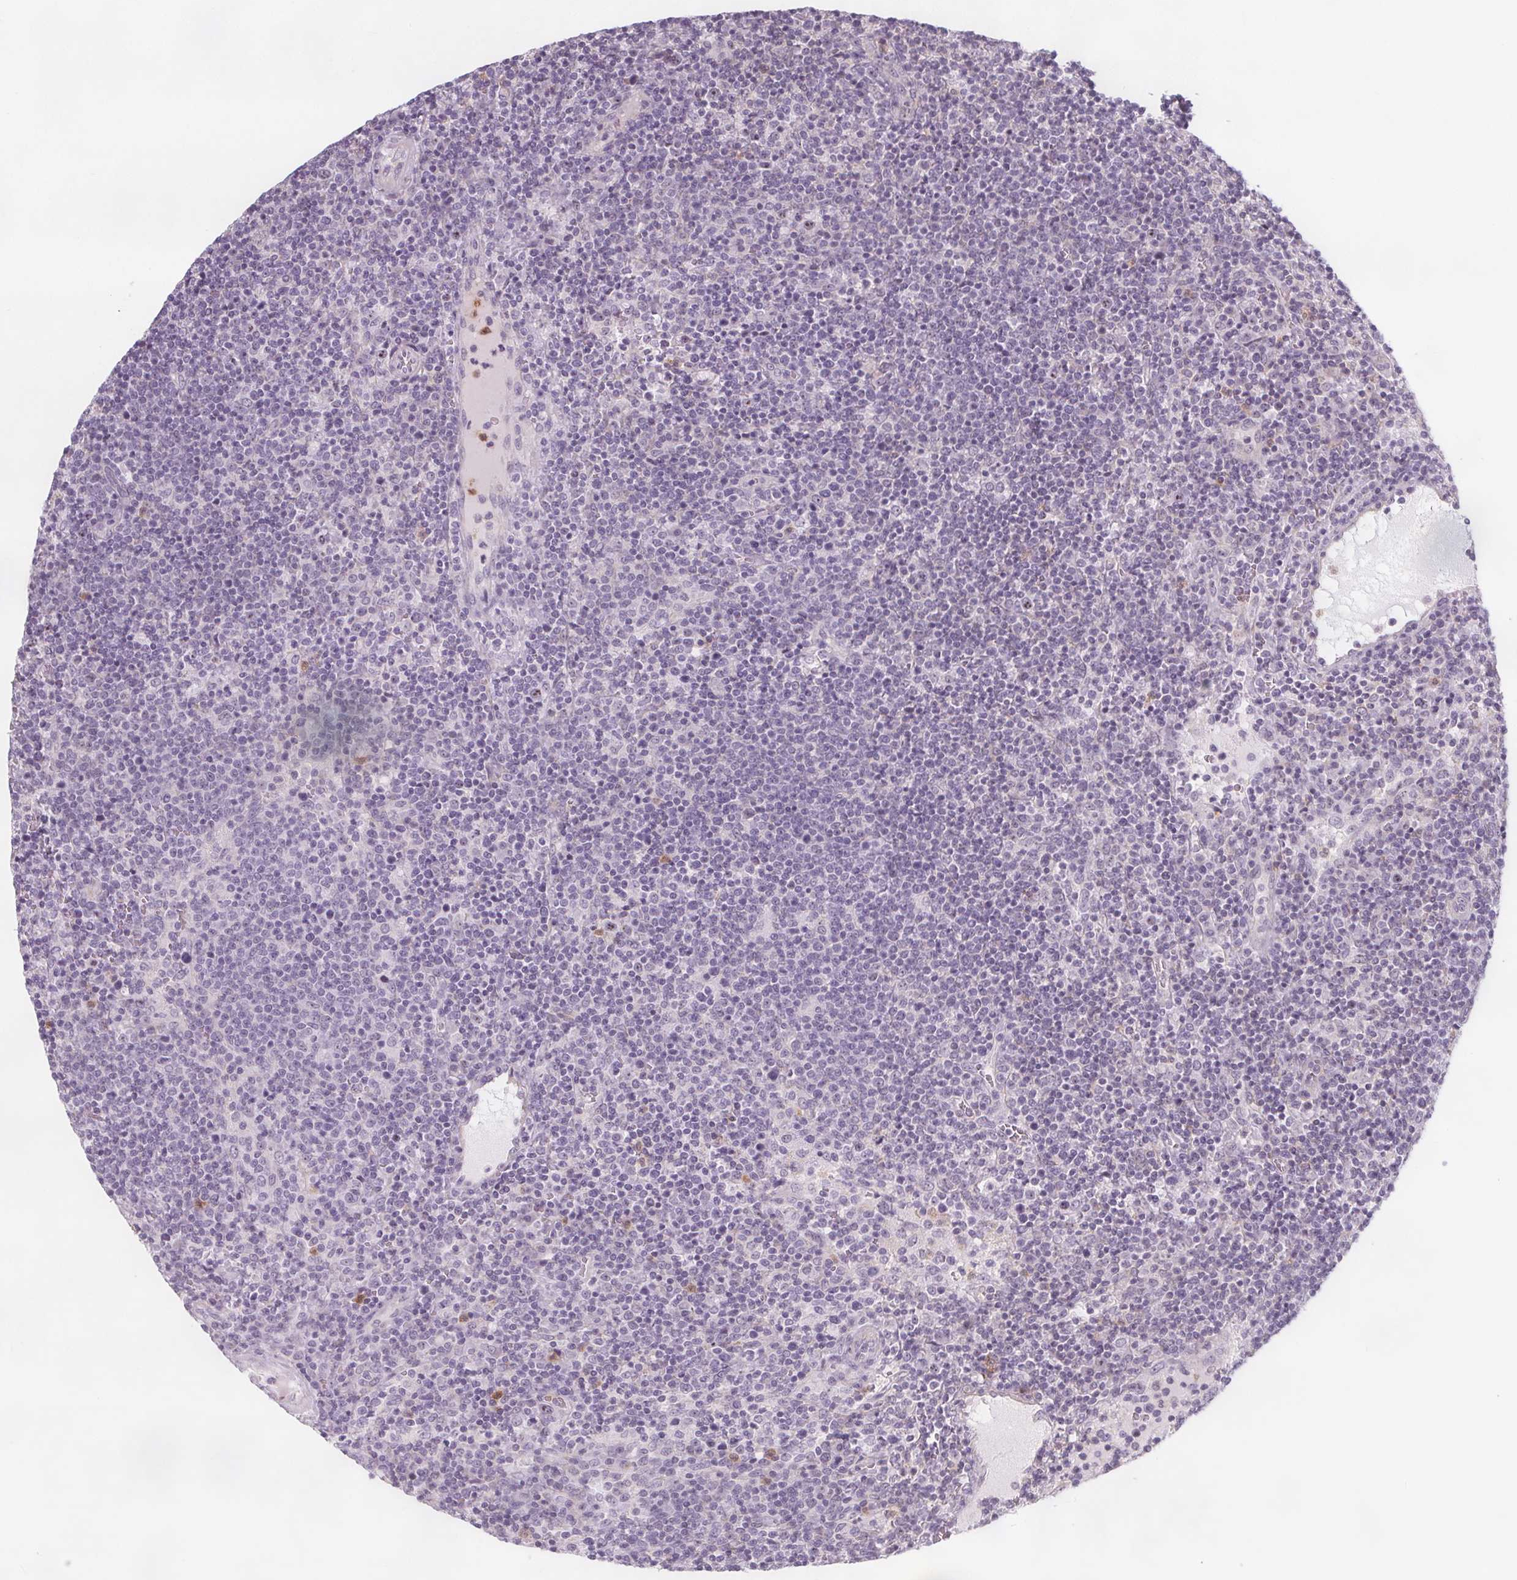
{"staining": {"intensity": "negative", "quantity": "none", "location": "none"}, "tissue": "lymphoma", "cell_type": "Tumor cells", "image_type": "cancer", "snomed": [{"axis": "morphology", "description": "Malignant lymphoma, non-Hodgkin's type, High grade"}, {"axis": "topography", "description": "Lymph node"}], "caption": "Human high-grade malignant lymphoma, non-Hodgkin's type stained for a protein using IHC displays no staining in tumor cells.", "gene": "NOLC1", "patient": {"sex": "male", "age": 61}}